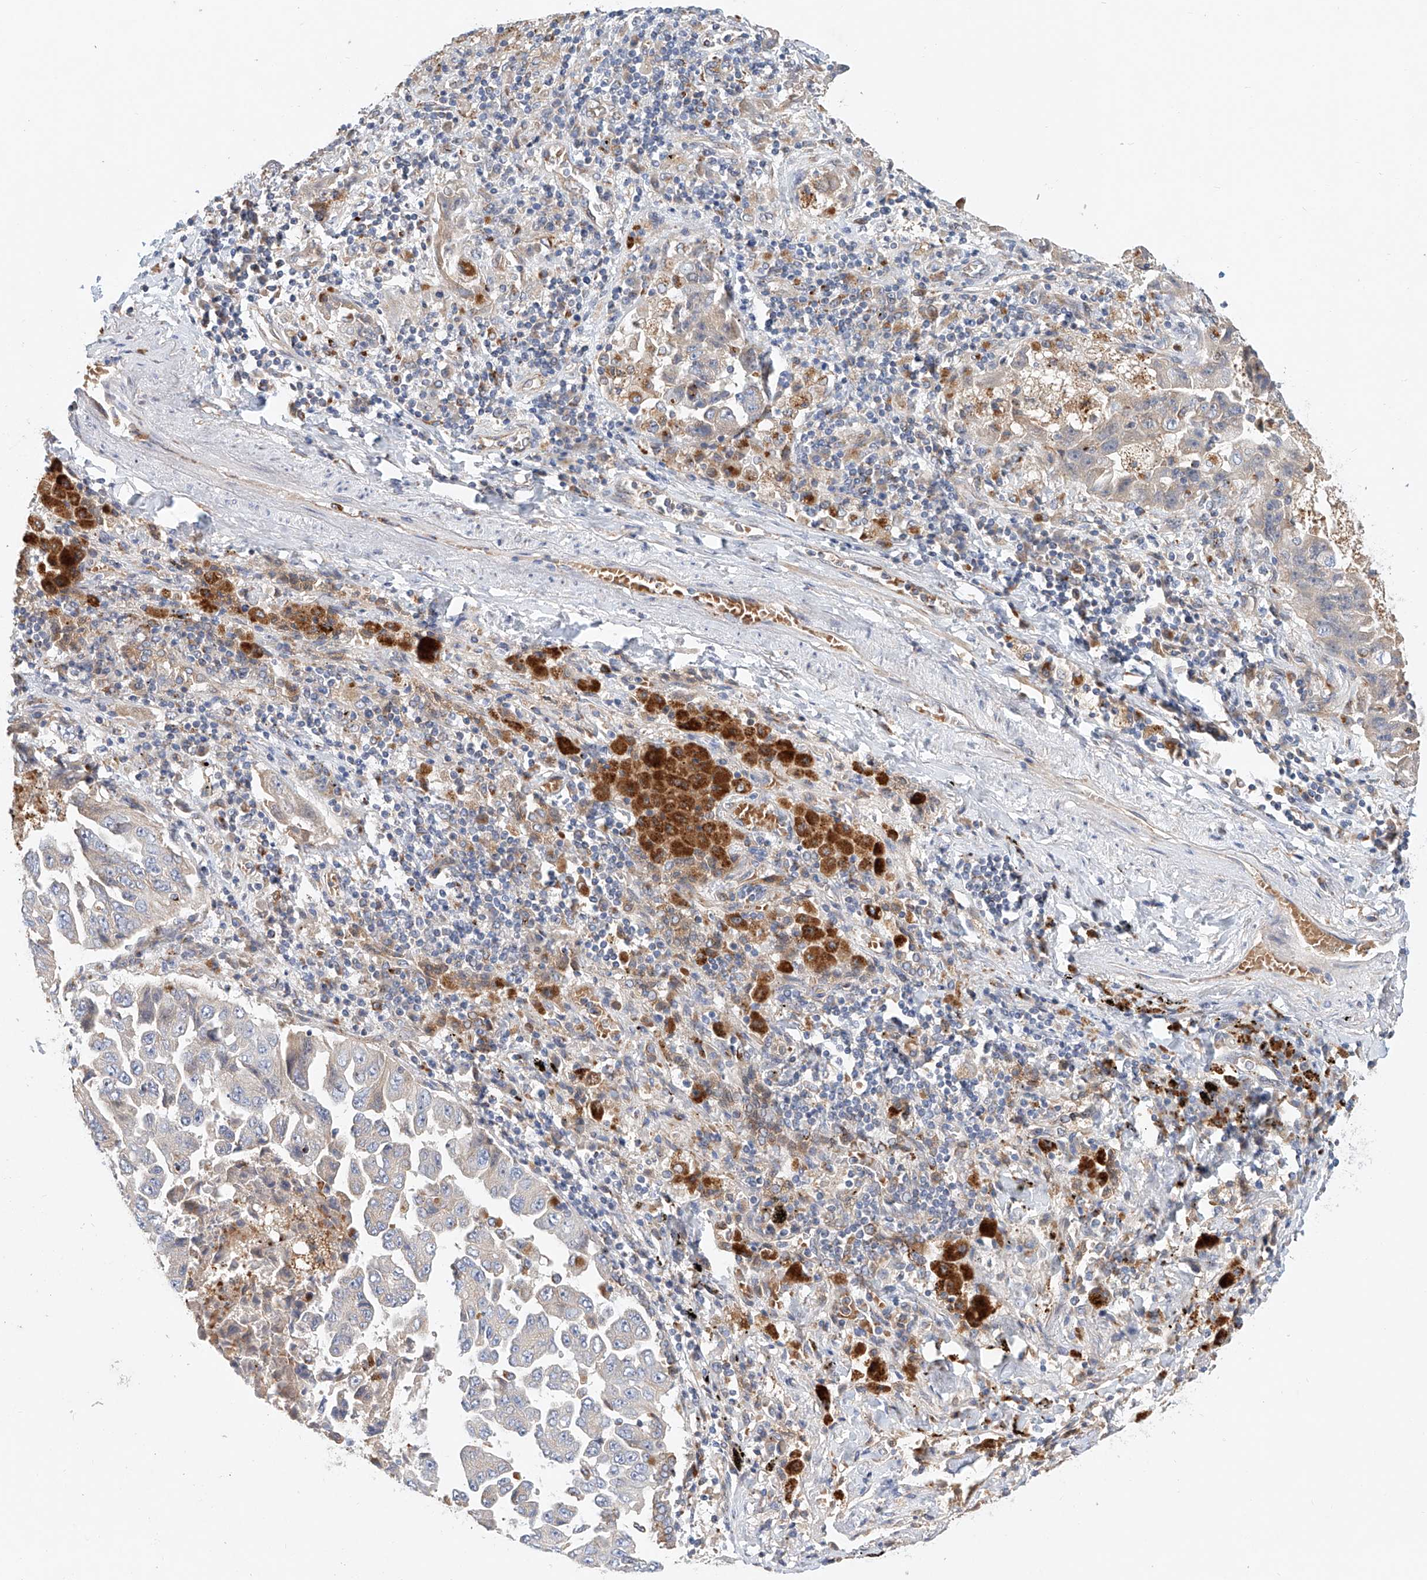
{"staining": {"intensity": "negative", "quantity": "none", "location": "none"}, "tissue": "lung cancer", "cell_type": "Tumor cells", "image_type": "cancer", "snomed": [{"axis": "morphology", "description": "Adenocarcinoma, NOS"}, {"axis": "topography", "description": "Lung"}], "caption": "This is an immunohistochemistry (IHC) image of lung adenocarcinoma. There is no expression in tumor cells.", "gene": "HGSNAT", "patient": {"sex": "female", "age": 51}}